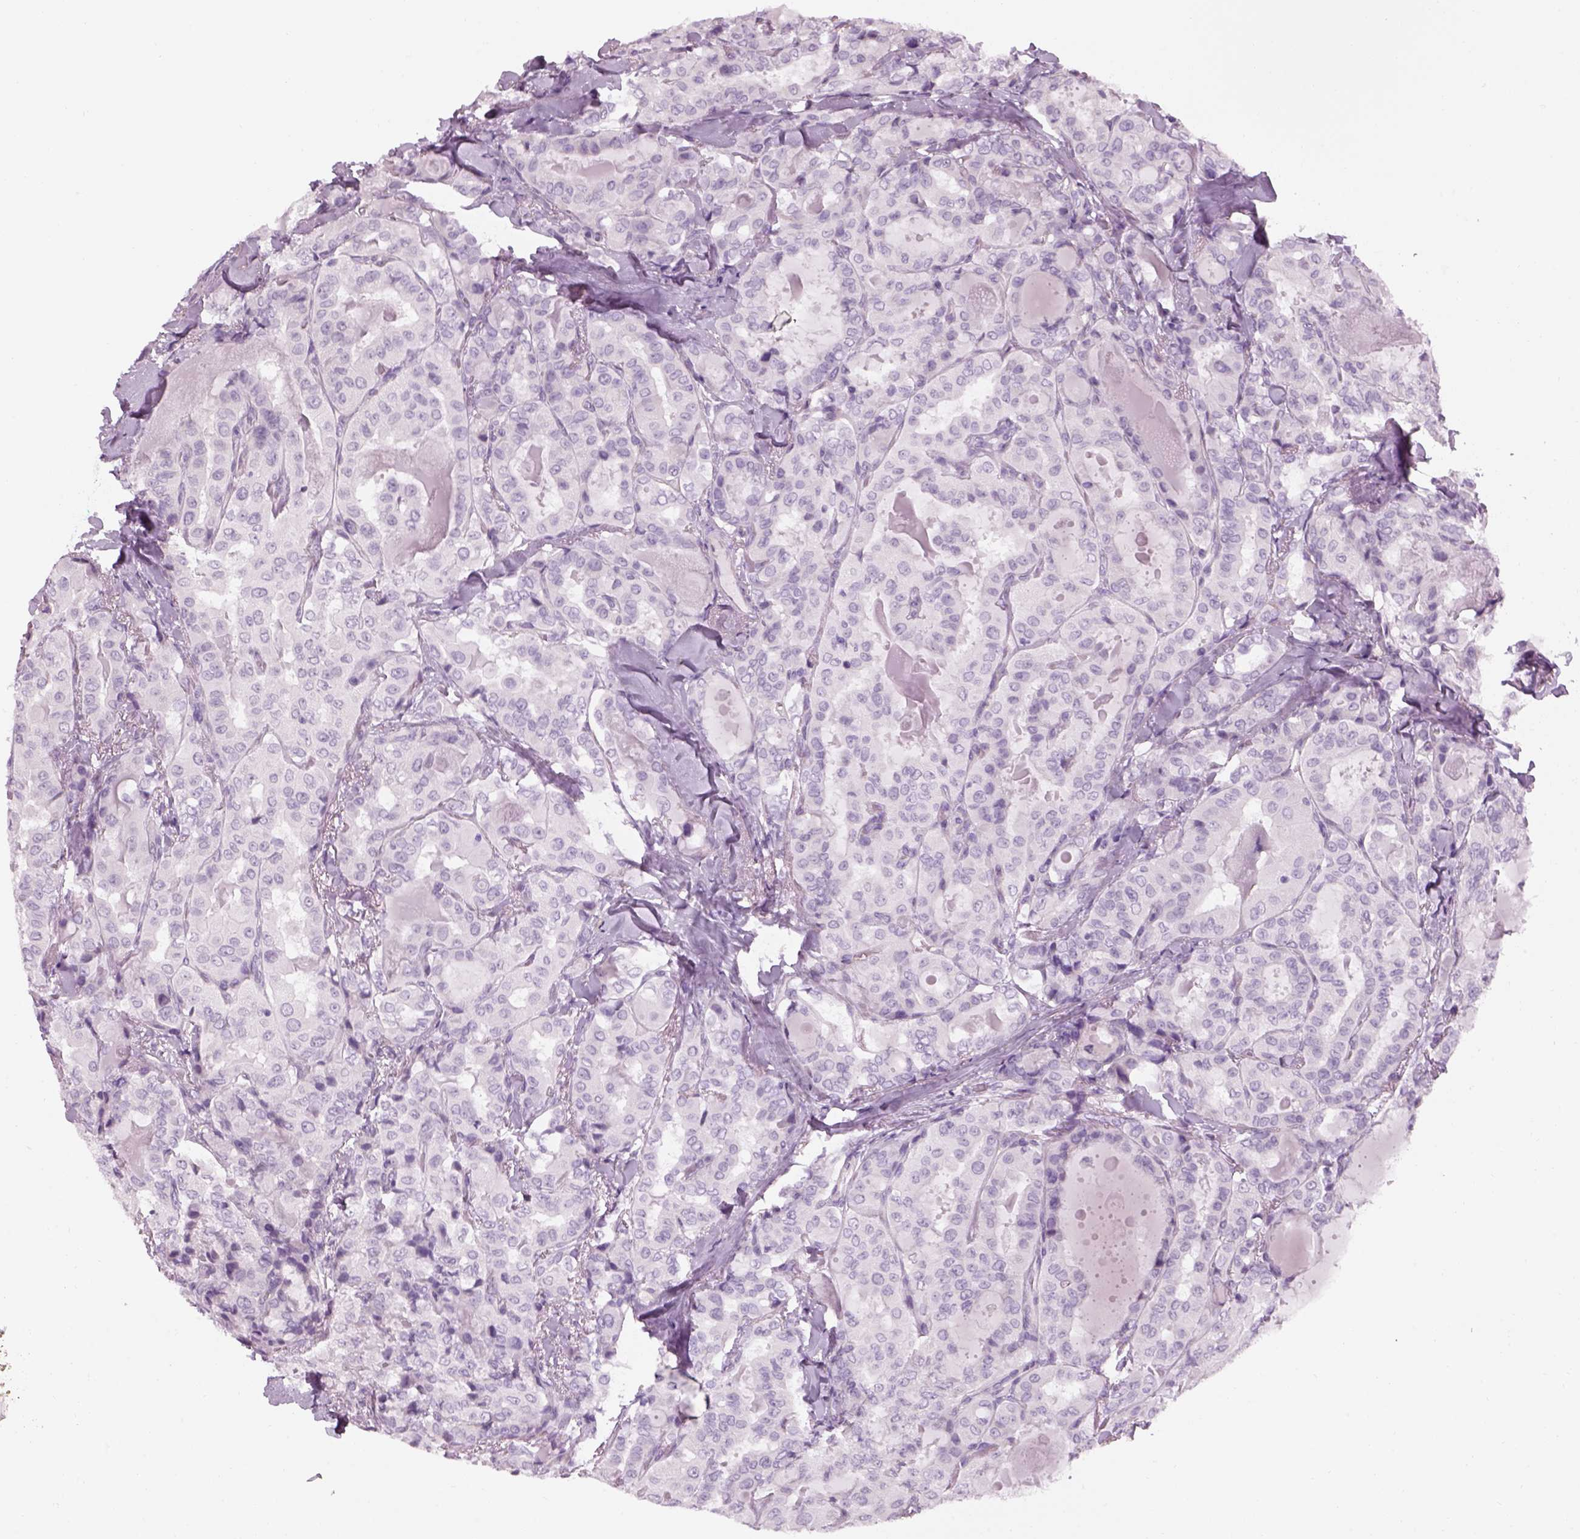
{"staining": {"intensity": "negative", "quantity": "none", "location": "none"}, "tissue": "thyroid cancer", "cell_type": "Tumor cells", "image_type": "cancer", "snomed": [{"axis": "morphology", "description": "Papillary adenocarcinoma, NOS"}, {"axis": "topography", "description": "Thyroid gland"}], "caption": "A photomicrograph of human thyroid papillary adenocarcinoma is negative for staining in tumor cells. Brightfield microscopy of immunohistochemistry stained with DAB (brown) and hematoxylin (blue), captured at high magnification.", "gene": "GAS2L2", "patient": {"sex": "female", "age": 41}}